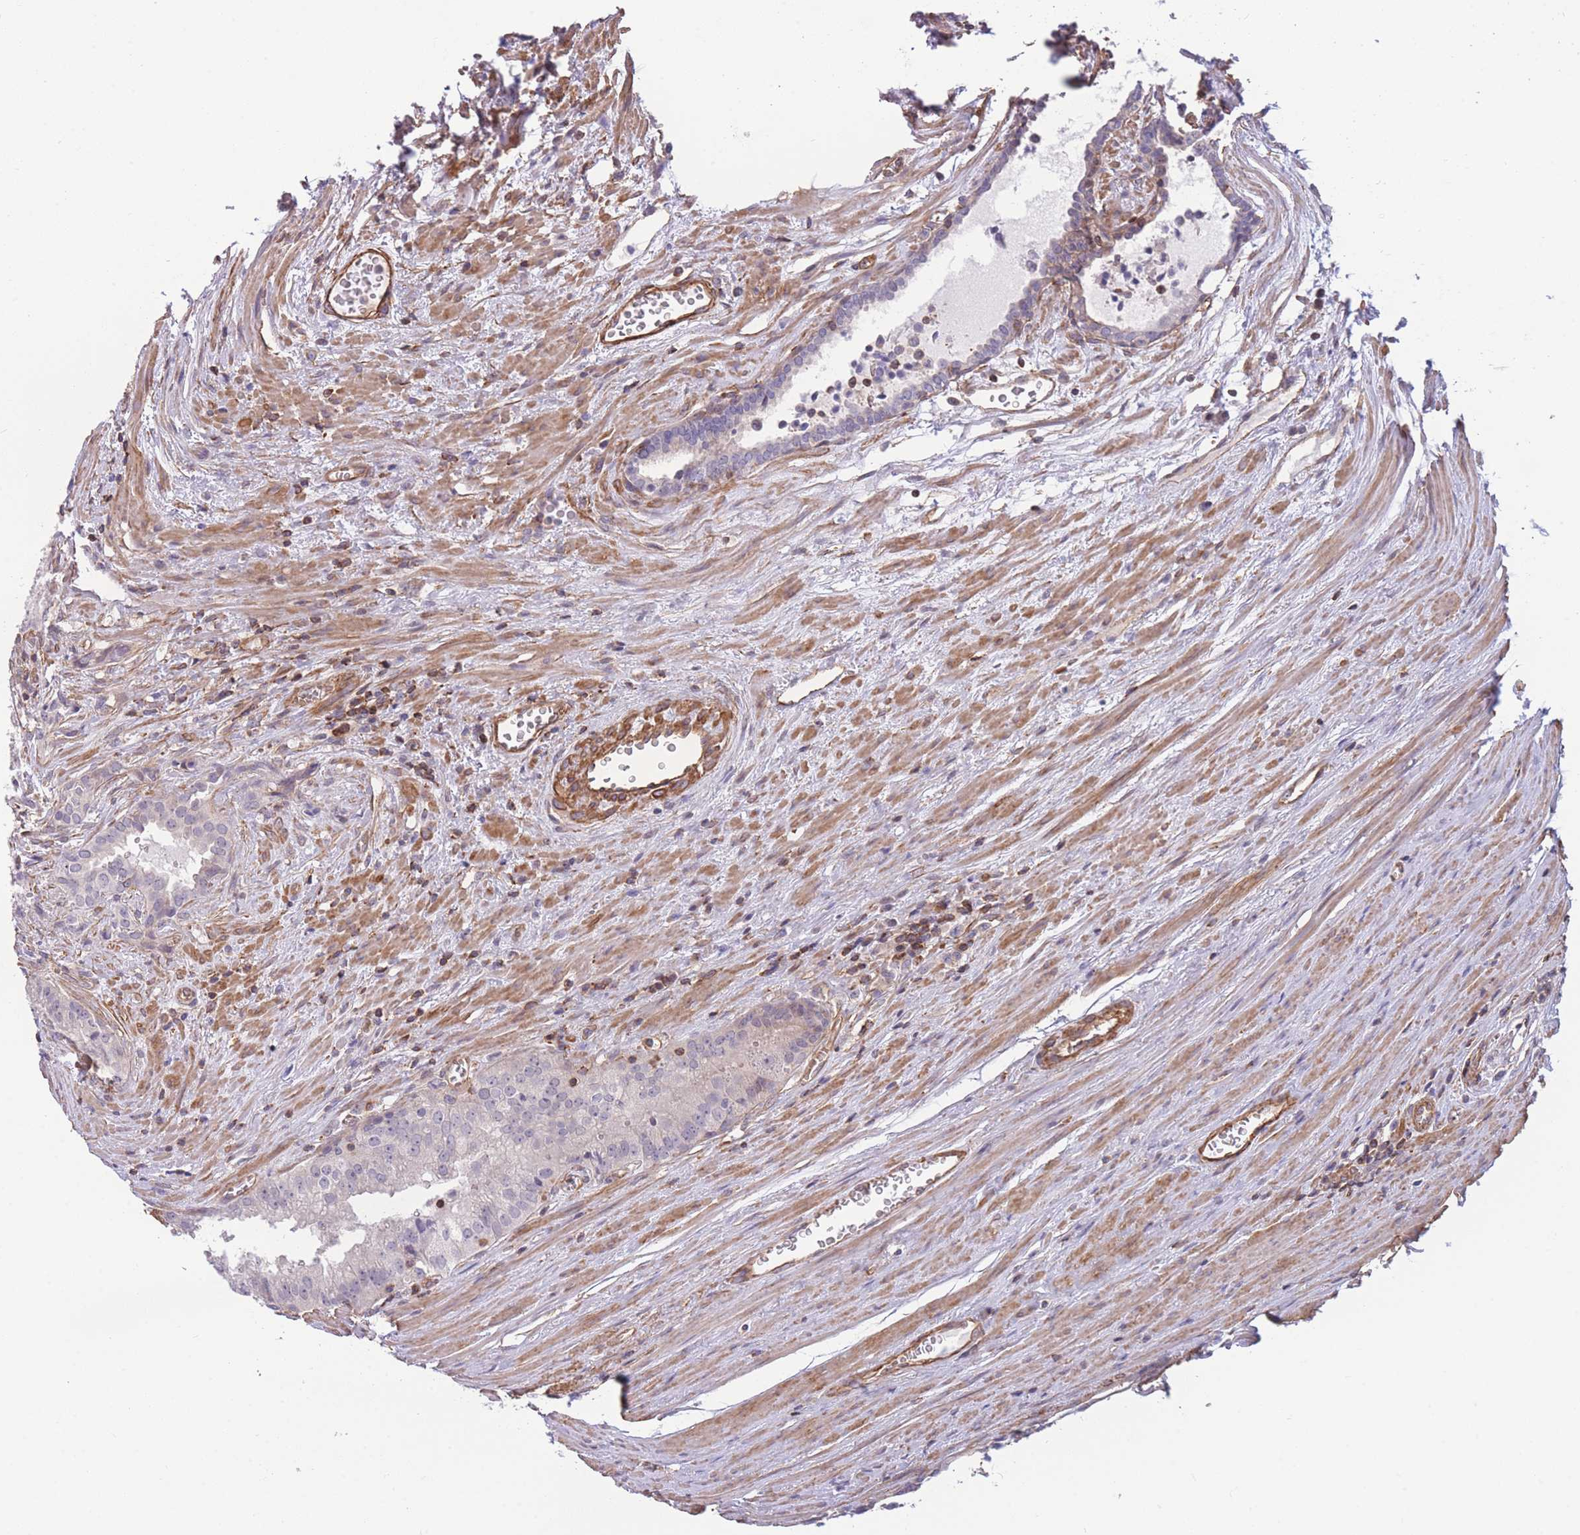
{"staining": {"intensity": "negative", "quantity": "none", "location": "none"}, "tissue": "prostate cancer", "cell_type": "Tumor cells", "image_type": "cancer", "snomed": [{"axis": "morphology", "description": "Adenocarcinoma, High grade"}, {"axis": "topography", "description": "Prostate"}], "caption": "High magnification brightfield microscopy of high-grade adenocarcinoma (prostate) stained with DAB (brown) and counterstained with hematoxylin (blue): tumor cells show no significant expression.", "gene": "CDC25B", "patient": {"sex": "male", "age": 68}}